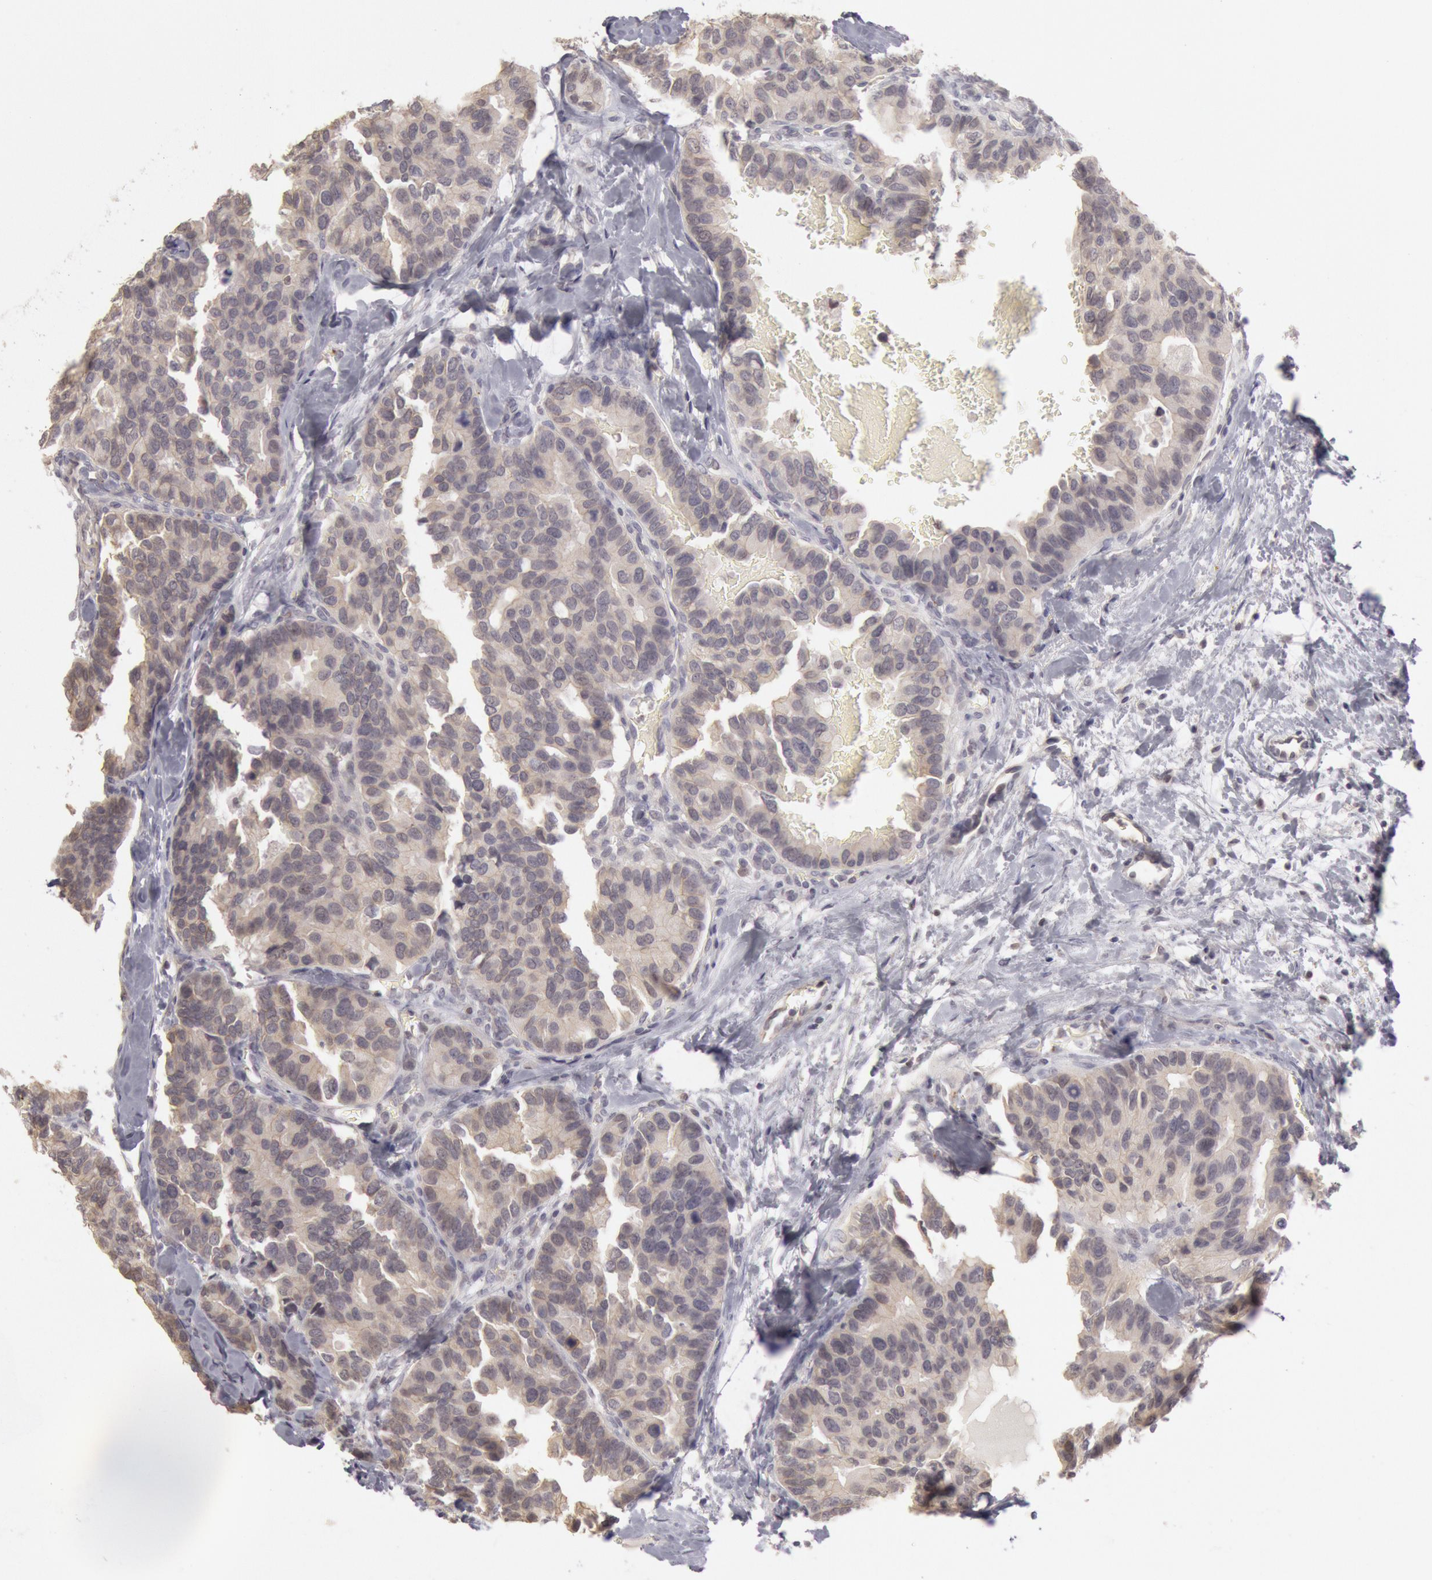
{"staining": {"intensity": "negative", "quantity": "none", "location": "none"}, "tissue": "breast cancer", "cell_type": "Tumor cells", "image_type": "cancer", "snomed": [{"axis": "morphology", "description": "Duct carcinoma"}, {"axis": "topography", "description": "Breast"}], "caption": "A micrograph of breast cancer (invasive ductal carcinoma) stained for a protein demonstrates no brown staining in tumor cells.", "gene": "RIMBP3C", "patient": {"sex": "female", "age": 69}}